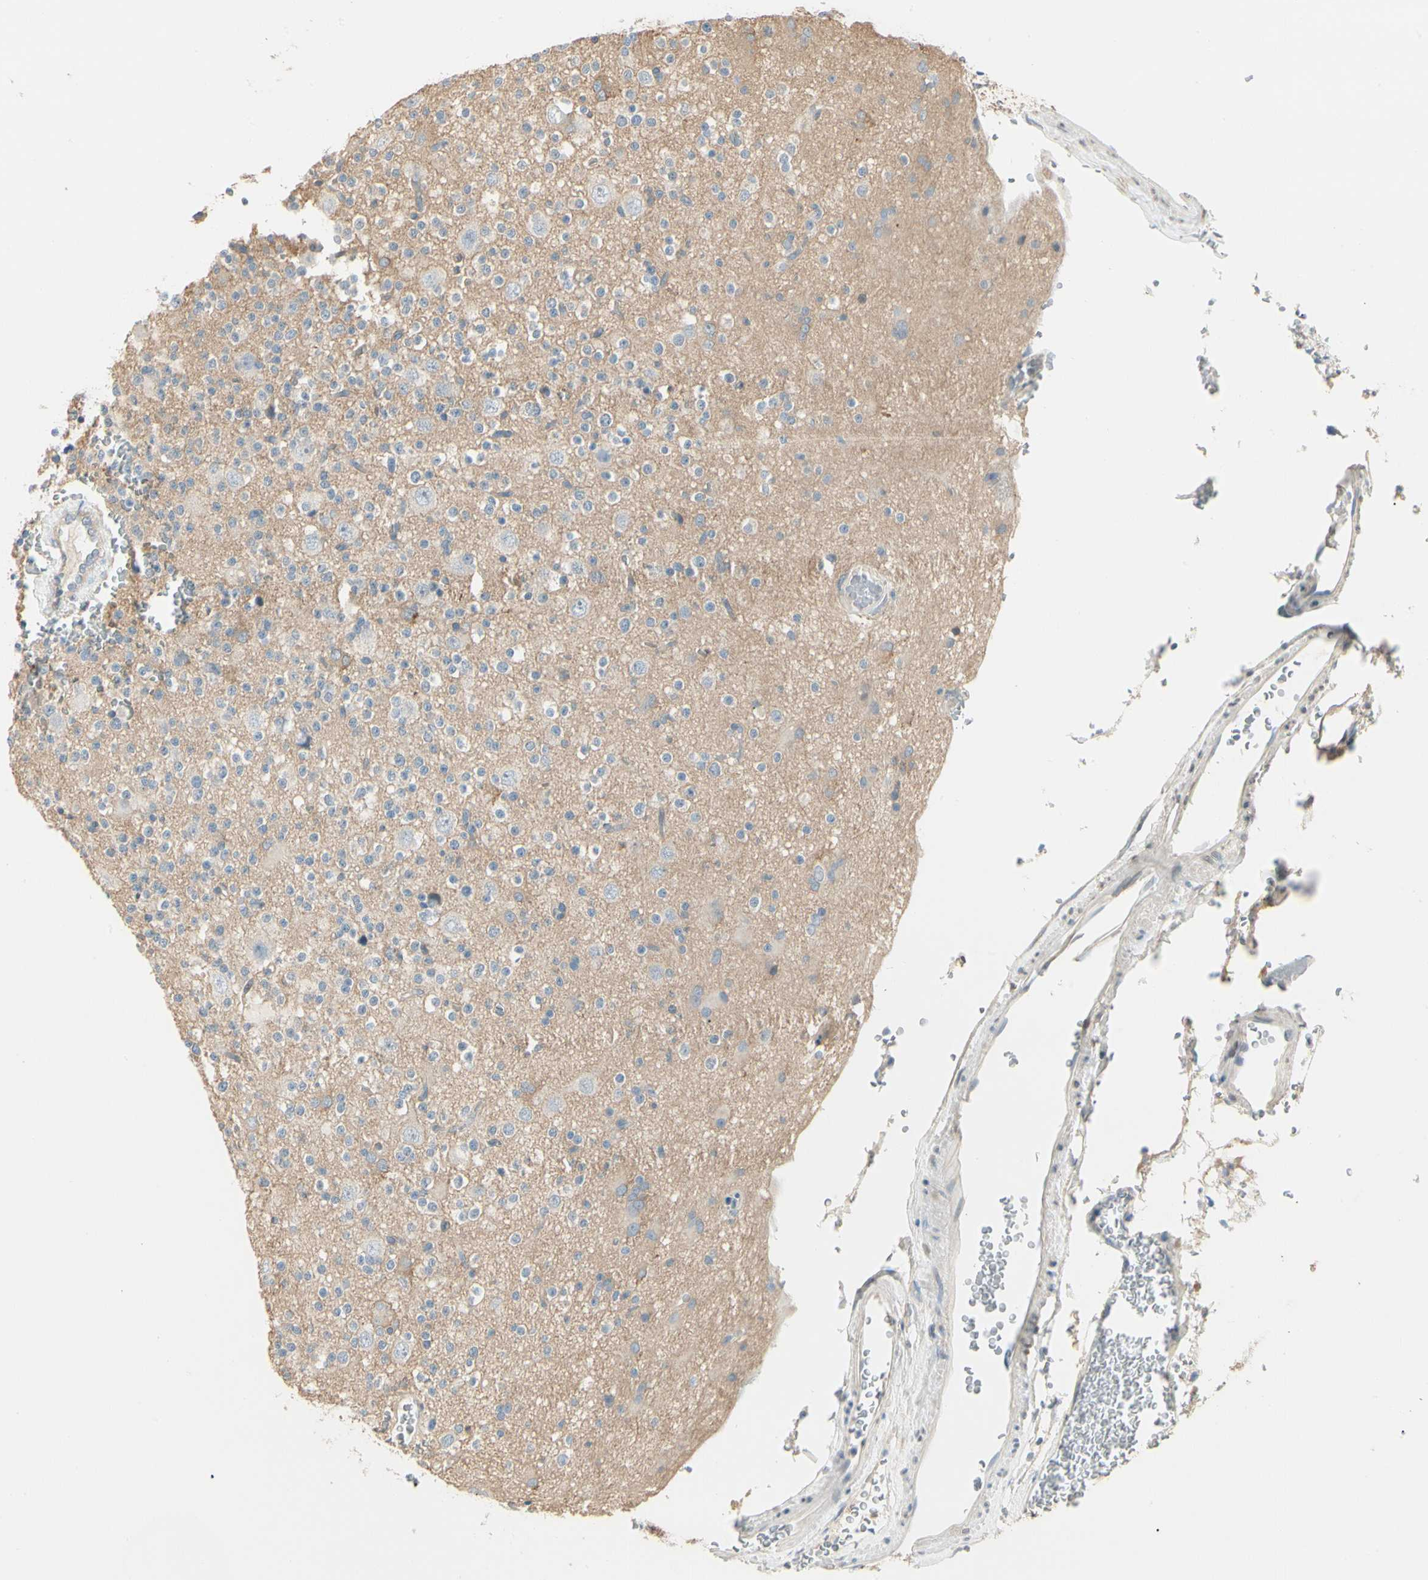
{"staining": {"intensity": "negative", "quantity": "none", "location": "none"}, "tissue": "glioma", "cell_type": "Tumor cells", "image_type": "cancer", "snomed": [{"axis": "morphology", "description": "Glioma, malignant, High grade"}, {"axis": "topography", "description": "Brain"}], "caption": "A micrograph of glioma stained for a protein demonstrates no brown staining in tumor cells.", "gene": "DUSP12", "patient": {"sex": "male", "age": 47}}